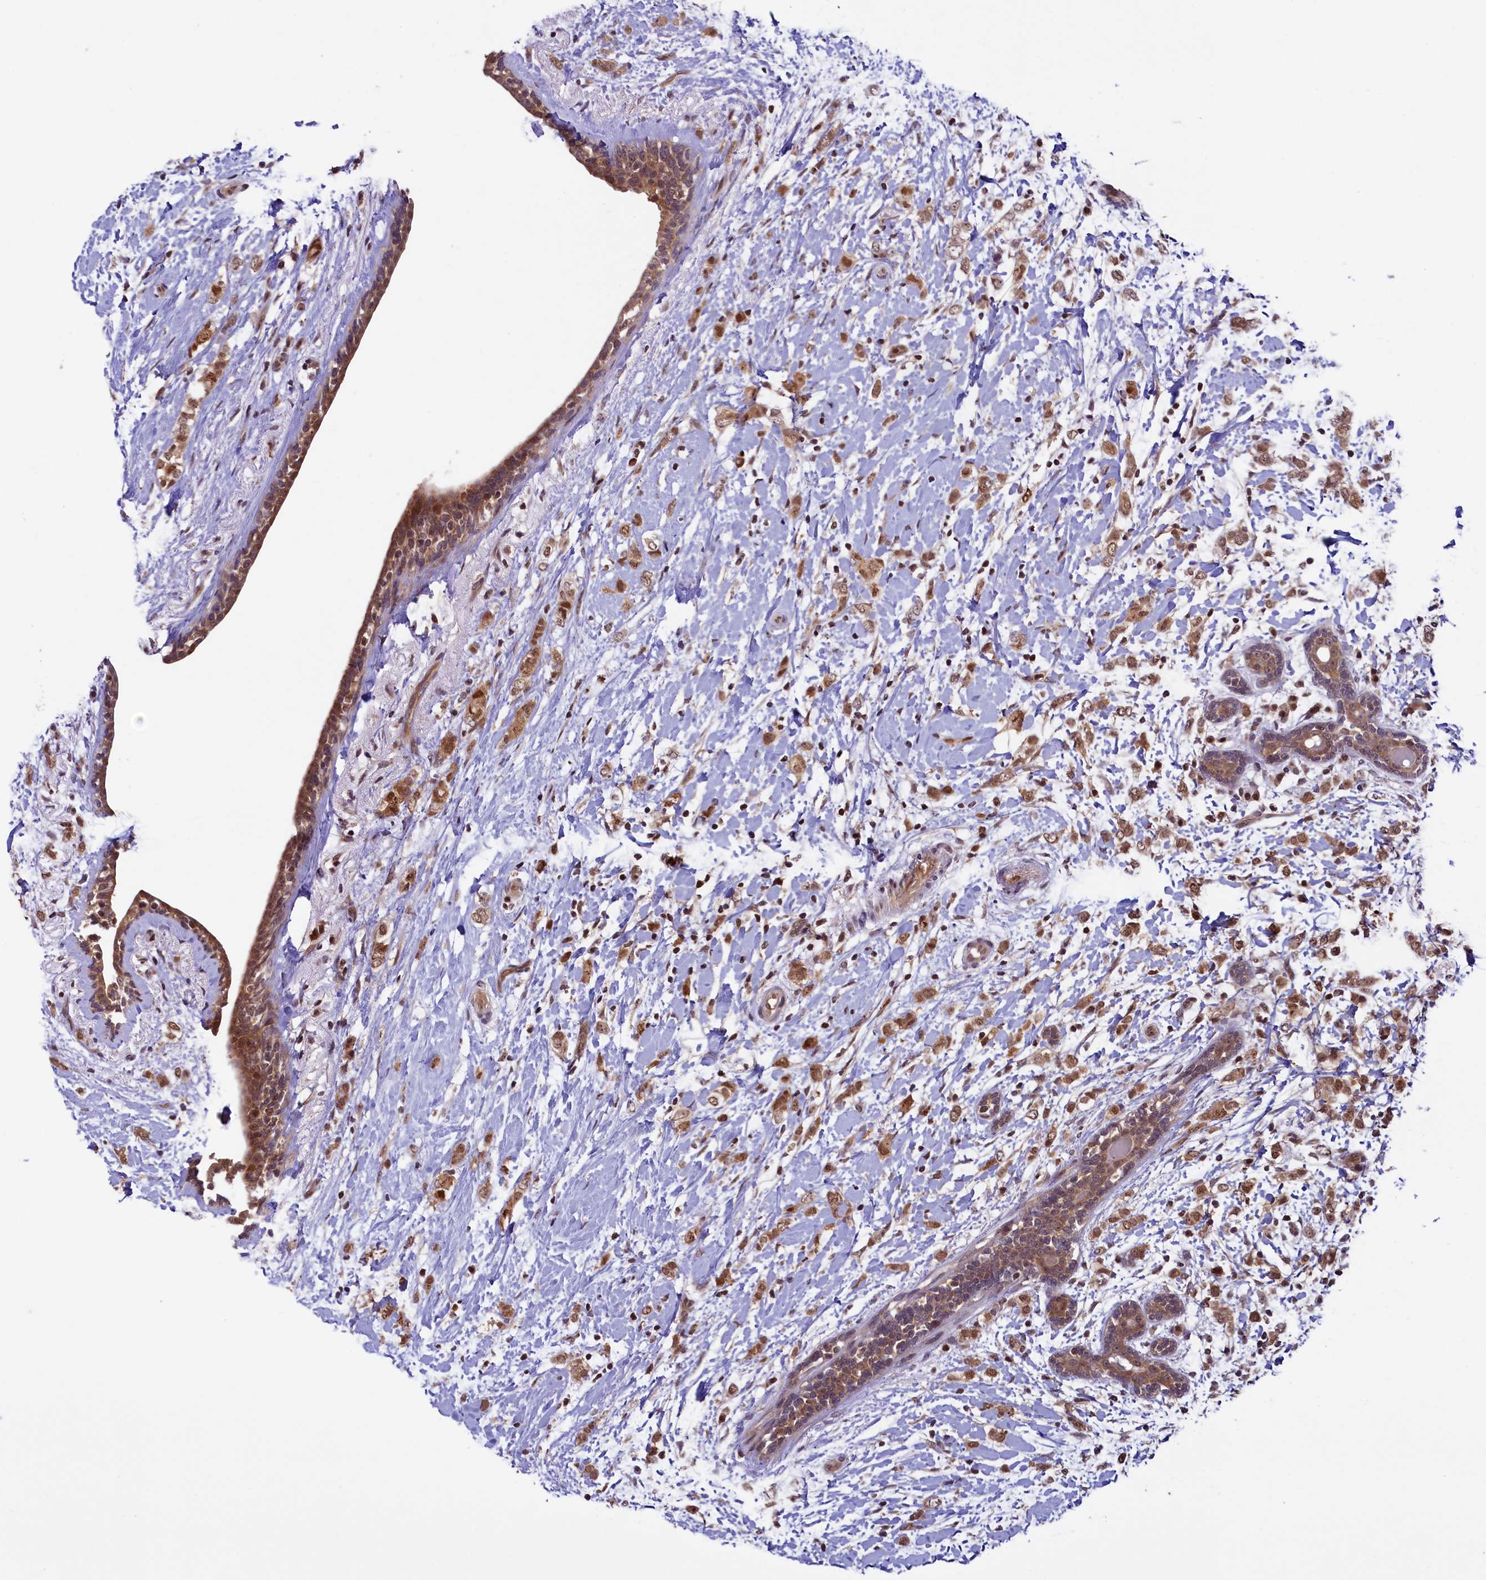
{"staining": {"intensity": "moderate", "quantity": ">75%", "location": "cytoplasmic/membranous,nuclear"}, "tissue": "breast cancer", "cell_type": "Tumor cells", "image_type": "cancer", "snomed": [{"axis": "morphology", "description": "Normal tissue, NOS"}, {"axis": "morphology", "description": "Lobular carcinoma"}, {"axis": "topography", "description": "Breast"}], "caption": "There is medium levels of moderate cytoplasmic/membranous and nuclear expression in tumor cells of breast cancer, as demonstrated by immunohistochemical staining (brown color).", "gene": "SLC7A6OS", "patient": {"sex": "female", "age": 47}}